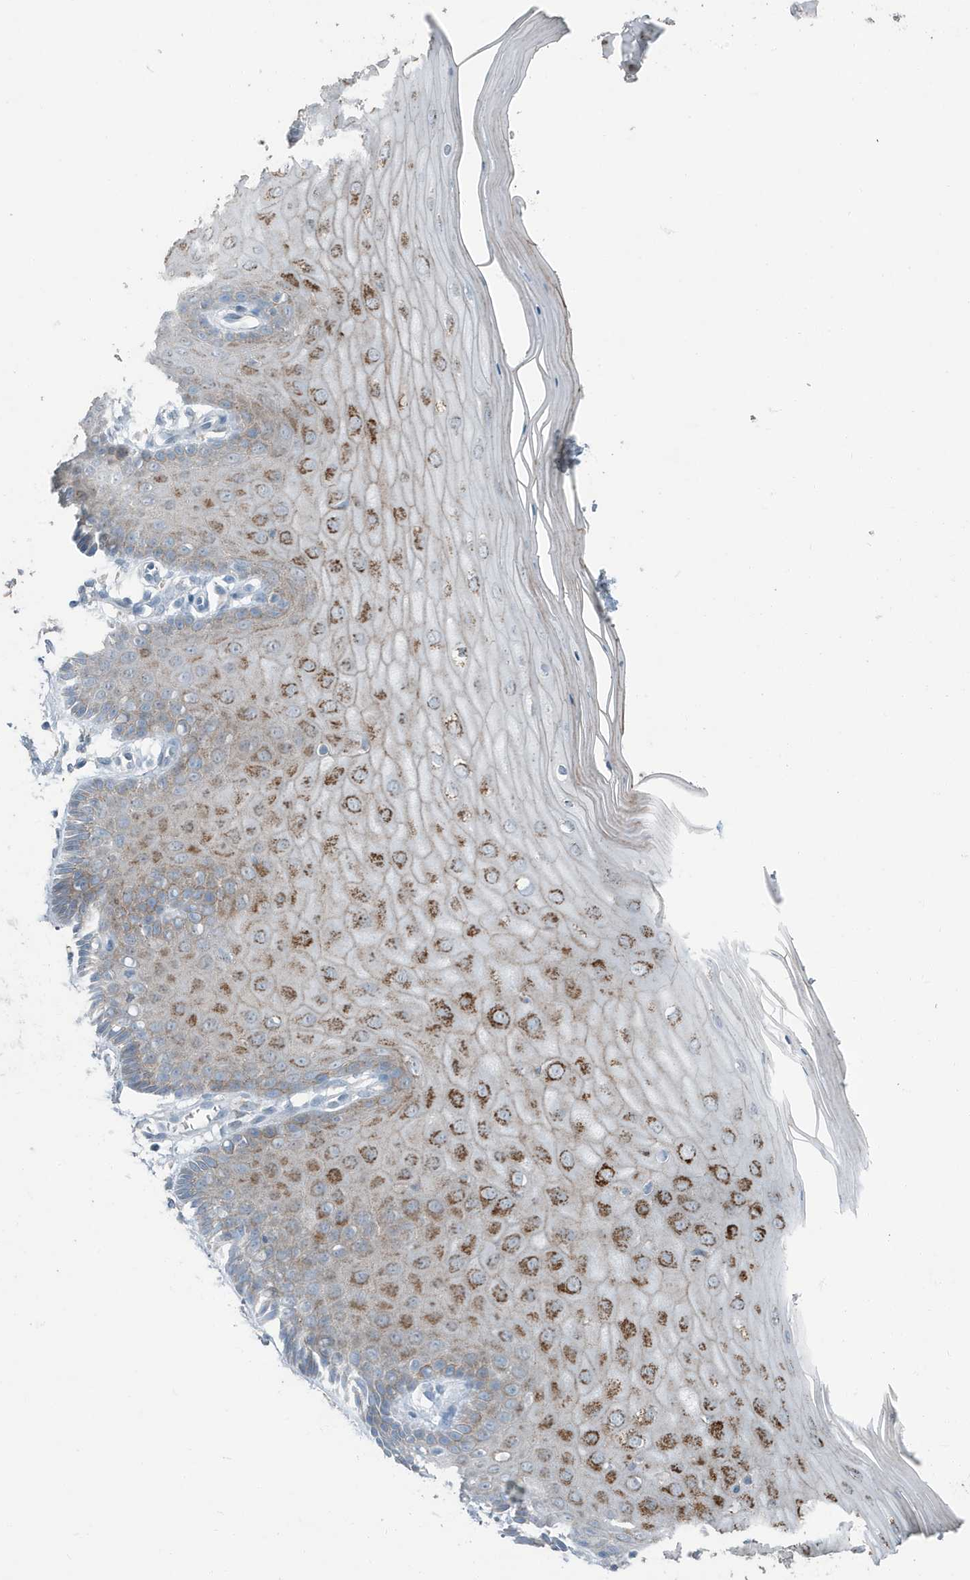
{"staining": {"intensity": "negative", "quantity": "none", "location": "none"}, "tissue": "cervix", "cell_type": "Glandular cells", "image_type": "normal", "snomed": [{"axis": "morphology", "description": "Normal tissue, NOS"}, {"axis": "topography", "description": "Cervix"}], "caption": "This histopathology image is of unremarkable cervix stained with immunohistochemistry to label a protein in brown with the nuclei are counter-stained blue. There is no expression in glandular cells. (DAB (3,3'-diaminobenzidine) IHC with hematoxylin counter stain).", "gene": "FAM162A", "patient": {"sex": "female", "age": 55}}